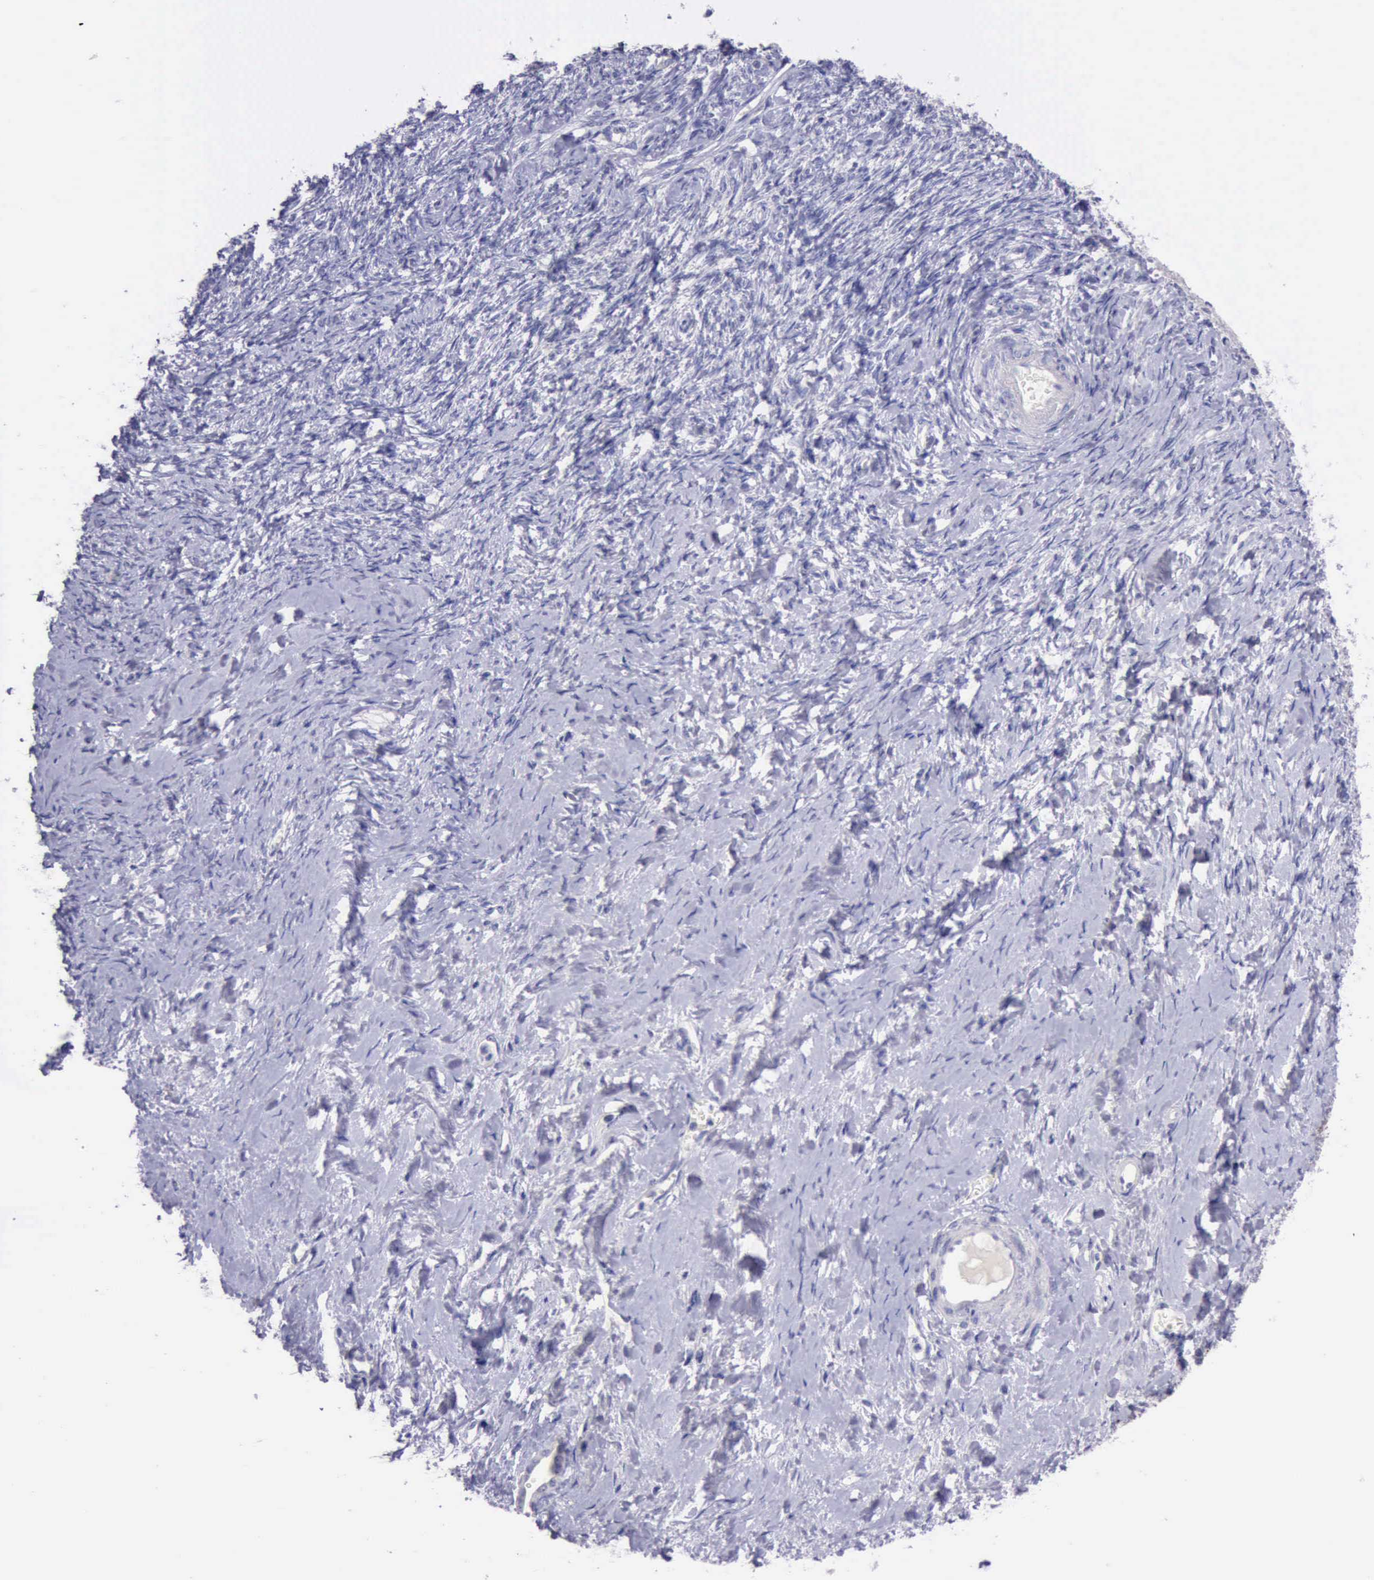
{"staining": {"intensity": "negative", "quantity": "none", "location": "none"}, "tissue": "ovarian cancer", "cell_type": "Tumor cells", "image_type": "cancer", "snomed": [{"axis": "morphology", "description": "Normal tissue, NOS"}, {"axis": "morphology", "description": "Cystadenocarcinoma, serous, NOS"}, {"axis": "topography", "description": "Ovary"}], "caption": "The histopathology image shows no significant expression in tumor cells of serous cystadenocarcinoma (ovarian). Nuclei are stained in blue.", "gene": "LRFN5", "patient": {"sex": "female", "age": 62}}